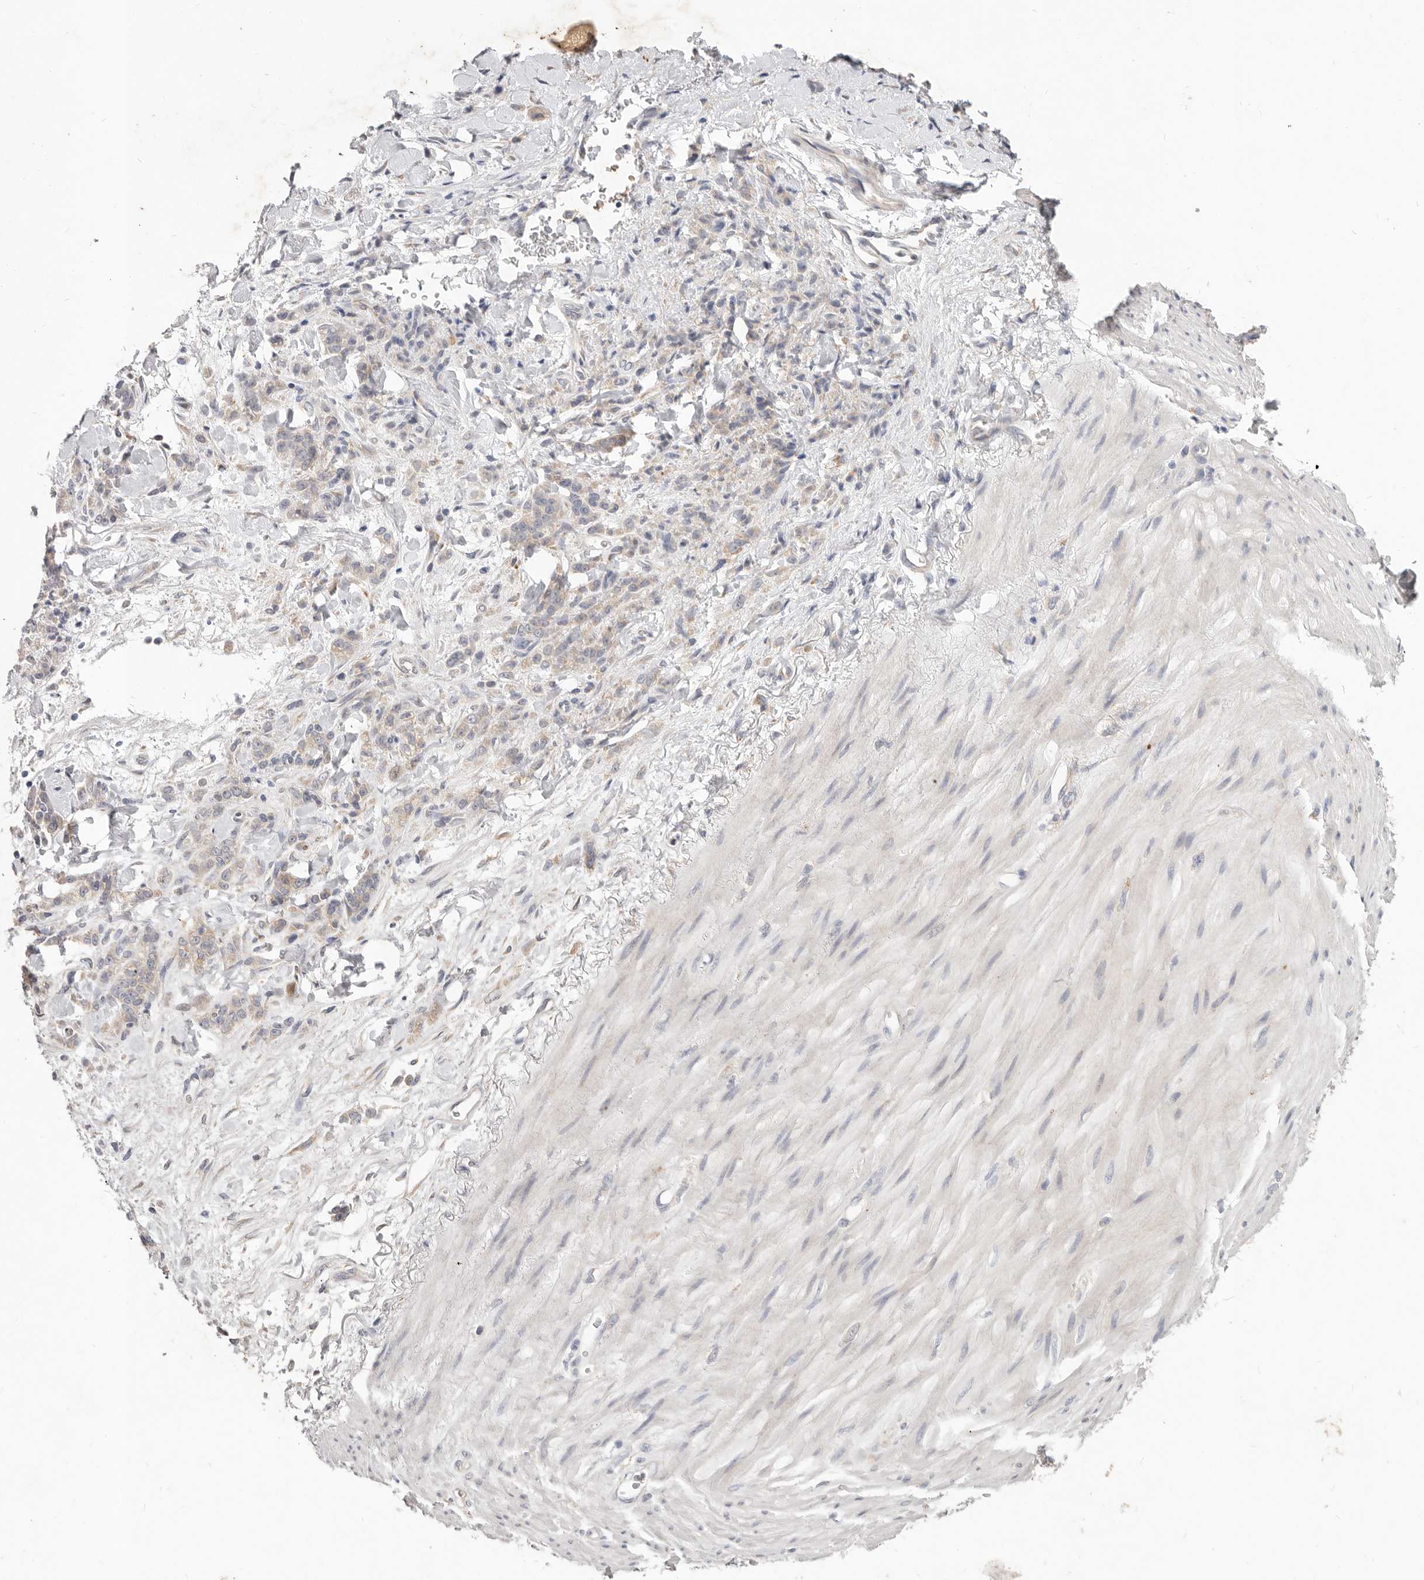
{"staining": {"intensity": "weak", "quantity": "<25%", "location": "cytoplasmic/membranous"}, "tissue": "stomach cancer", "cell_type": "Tumor cells", "image_type": "cancer", "snomed": [{"axis": "morphology", "description": "Normal tissue, NOS"}, {"axis": "morphology", "description": "Adenocarcinoma, NOS"}, {"axis": "topography", "description": "Stomach"}], "caption": "This is an IHC image of human stomach cancer (adenocarcinoma). There is no positivity in tumor cells.", "gene": "WDR77", "patient": {"sex": "male", "age": 82}}